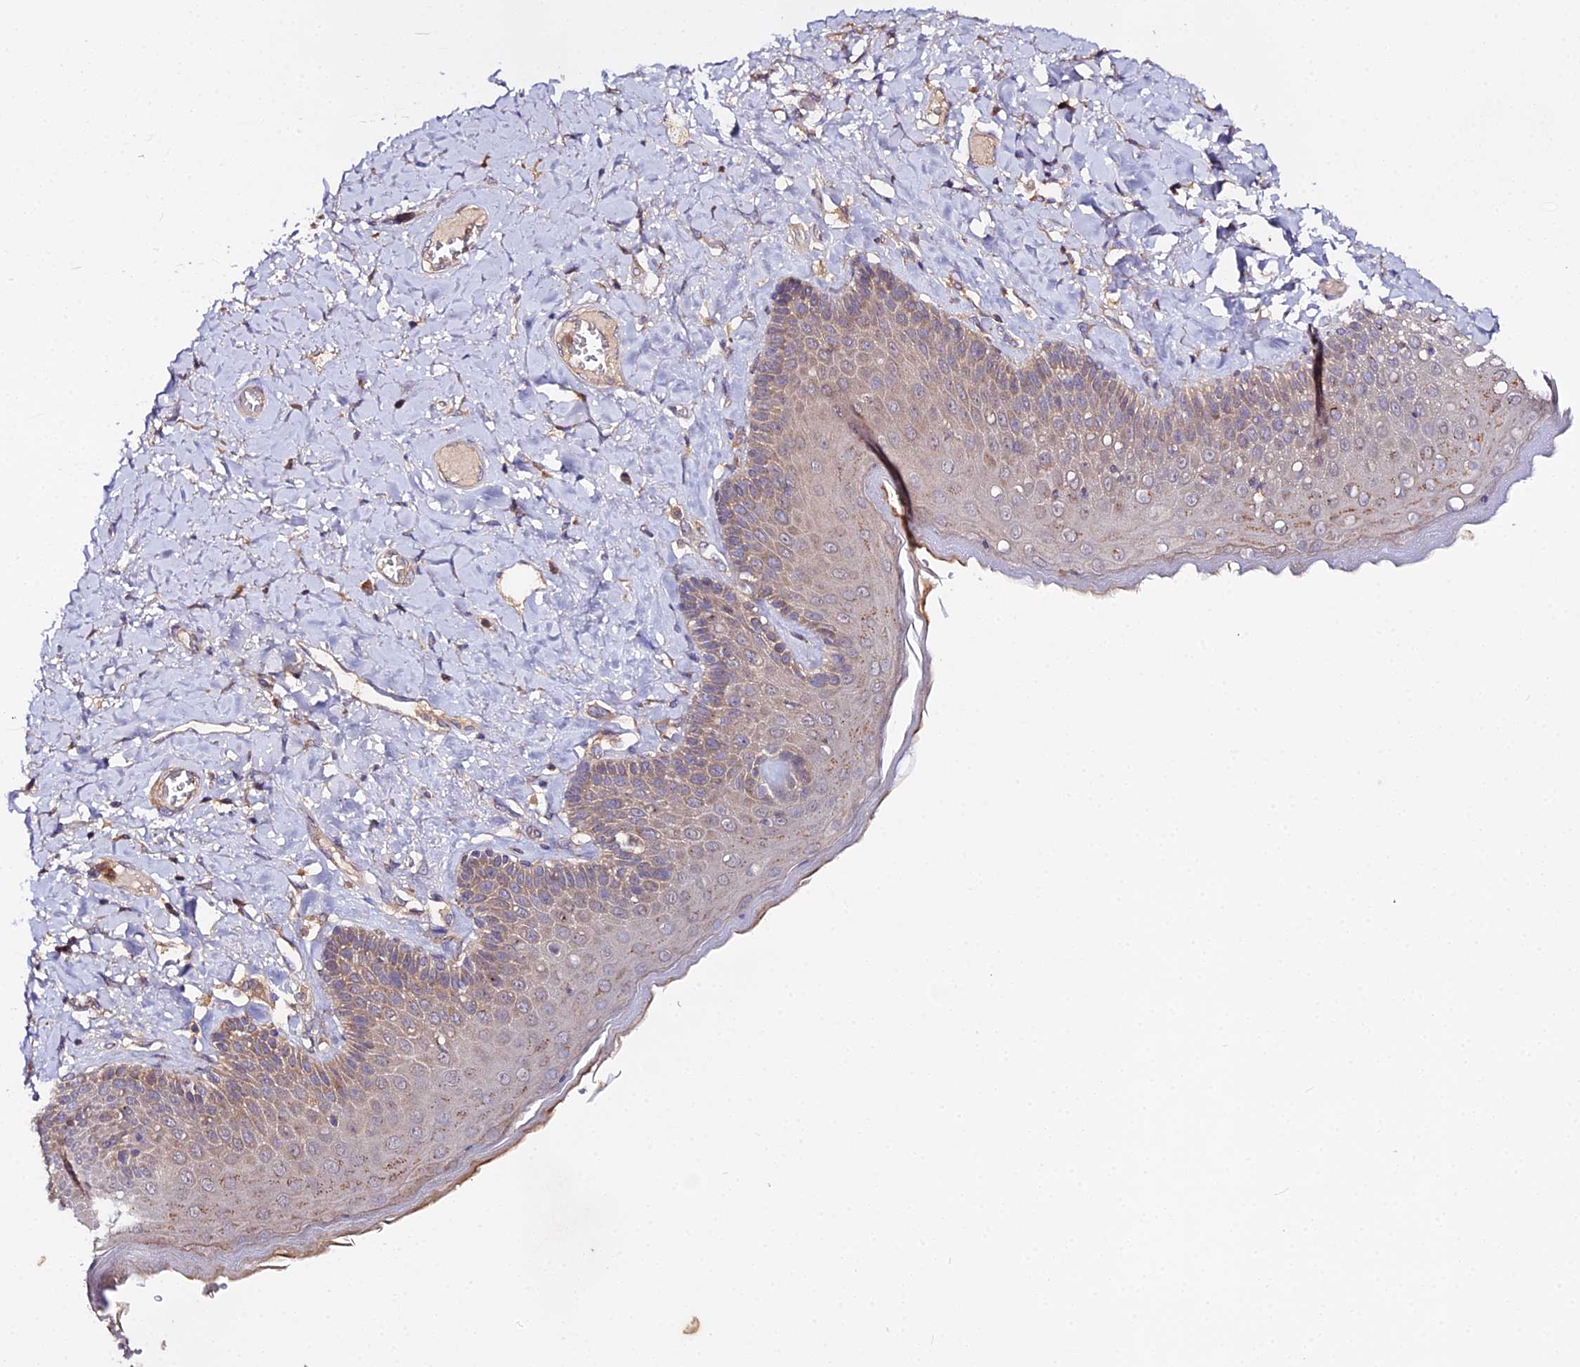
{"staining": {"intensity": "moderate", "quantity": "25%-75%", "location": "cytoplasmic/membranous"}, "tissue": "skin", "cell_type": "Epidermal cells", "image_type": "normal", "snomed": [{"axis": "morphology", "description": "Normal tissue, NOS"}, {"axis": "topography", "description": "Anal"}], "caption": "This is an image of IHC staining of normal skin, which shows moderate staining in the cytoplasmic/membranous of epidermal cells.", "gene": "TRIM26", "patient": {"sex": "male", "age": 69}}